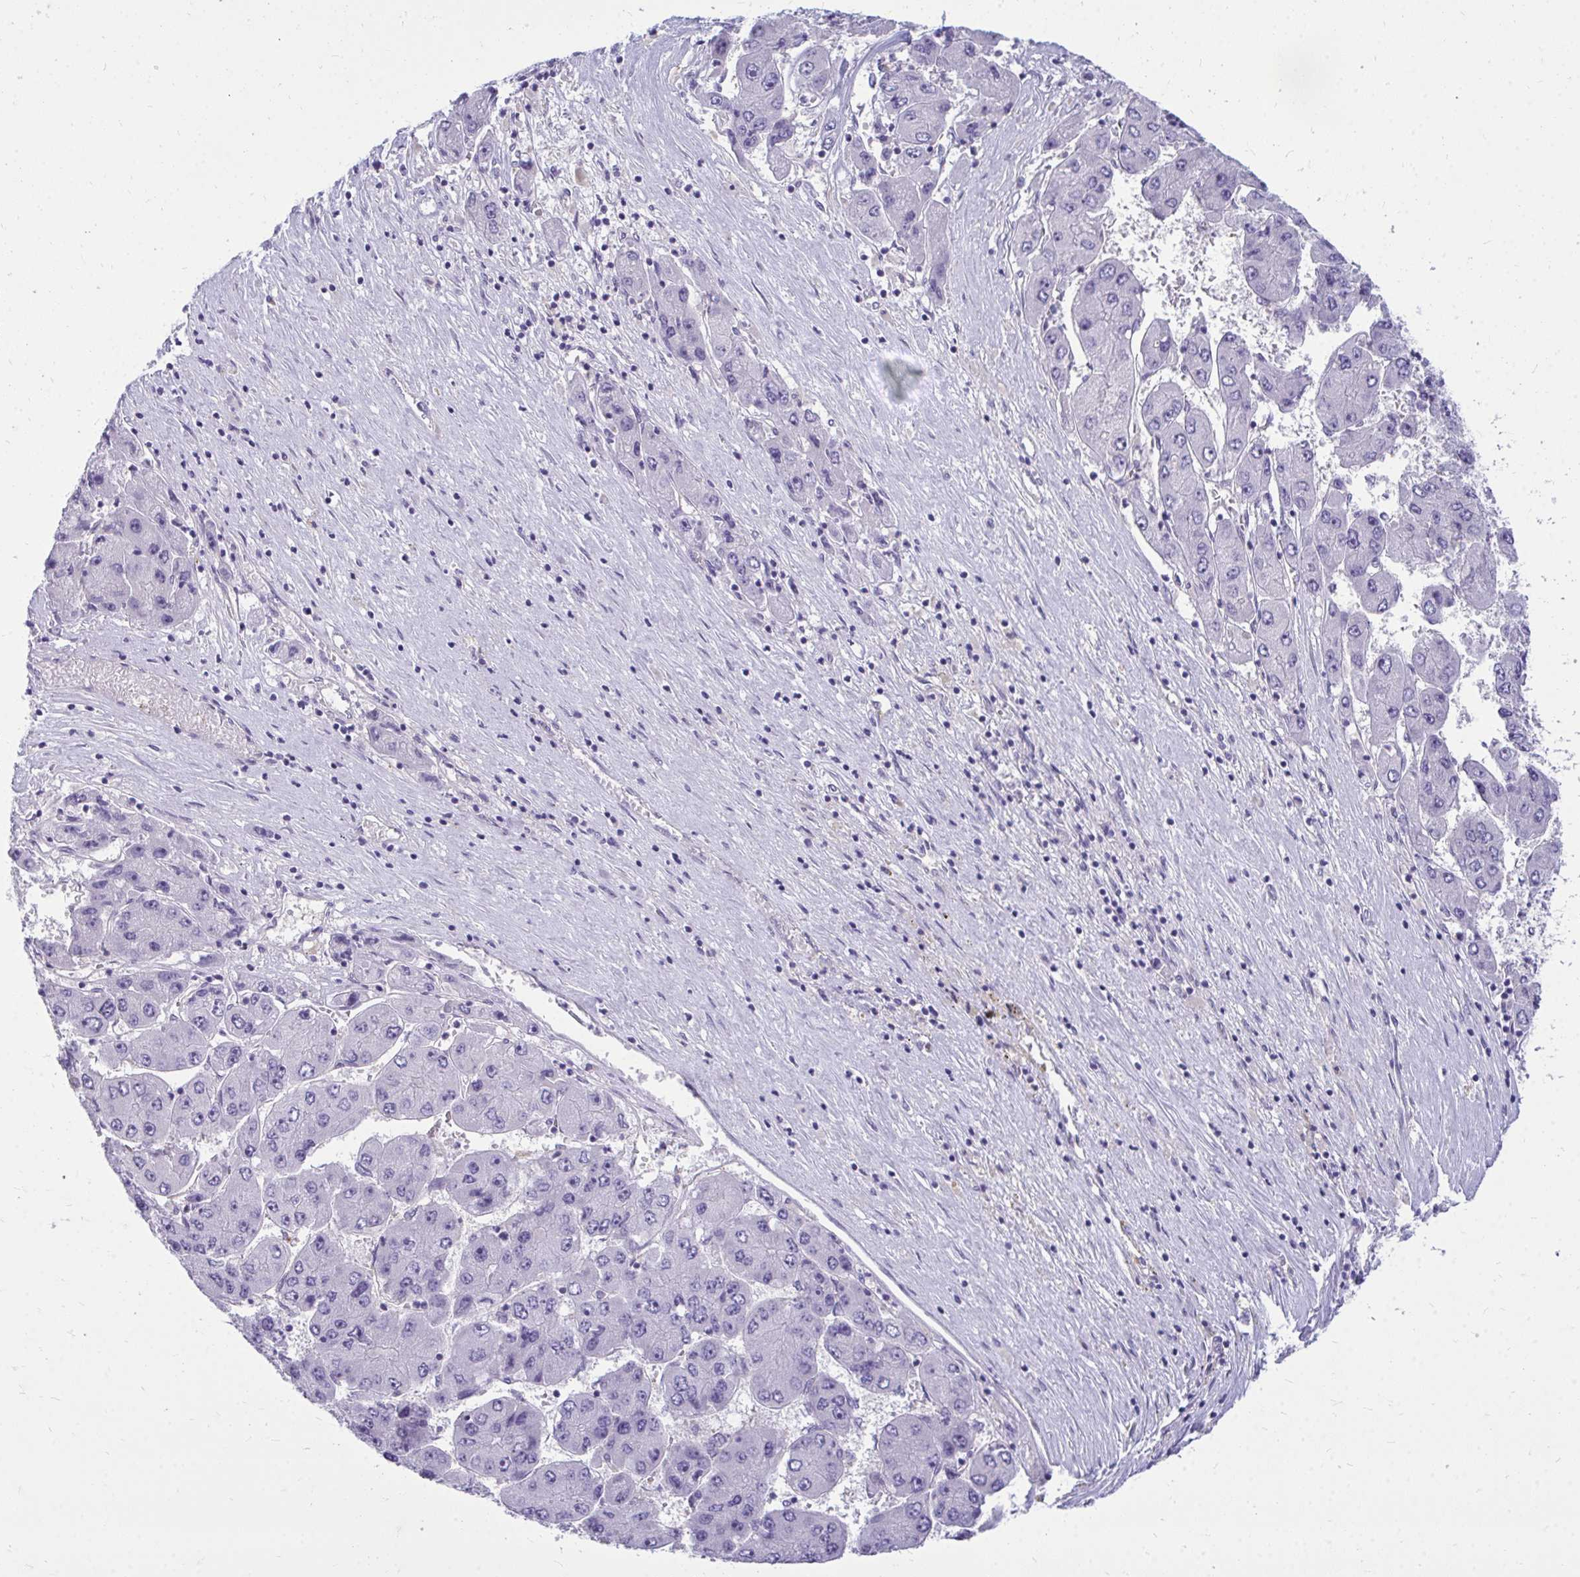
{"staining": {"intensity": "negative", "quantity": "none", "location": "none"}, "tissue": "liver cancer", "cell_type": "Tumor cells", "image_type": "cancer", "snomed": [{"axis": "morphology", "description": "Carcinoma, Hepatocellular, NOS"}, {"axis": "topography", "description": "Liver"}], "caption": "Immunohistochemical staining of human liver cancer (hepatocellular carcinoma) exhibits no significant expression in tumor cells.", "gene": "FABP3", "patient": {"sex": "female", "age": 61}}